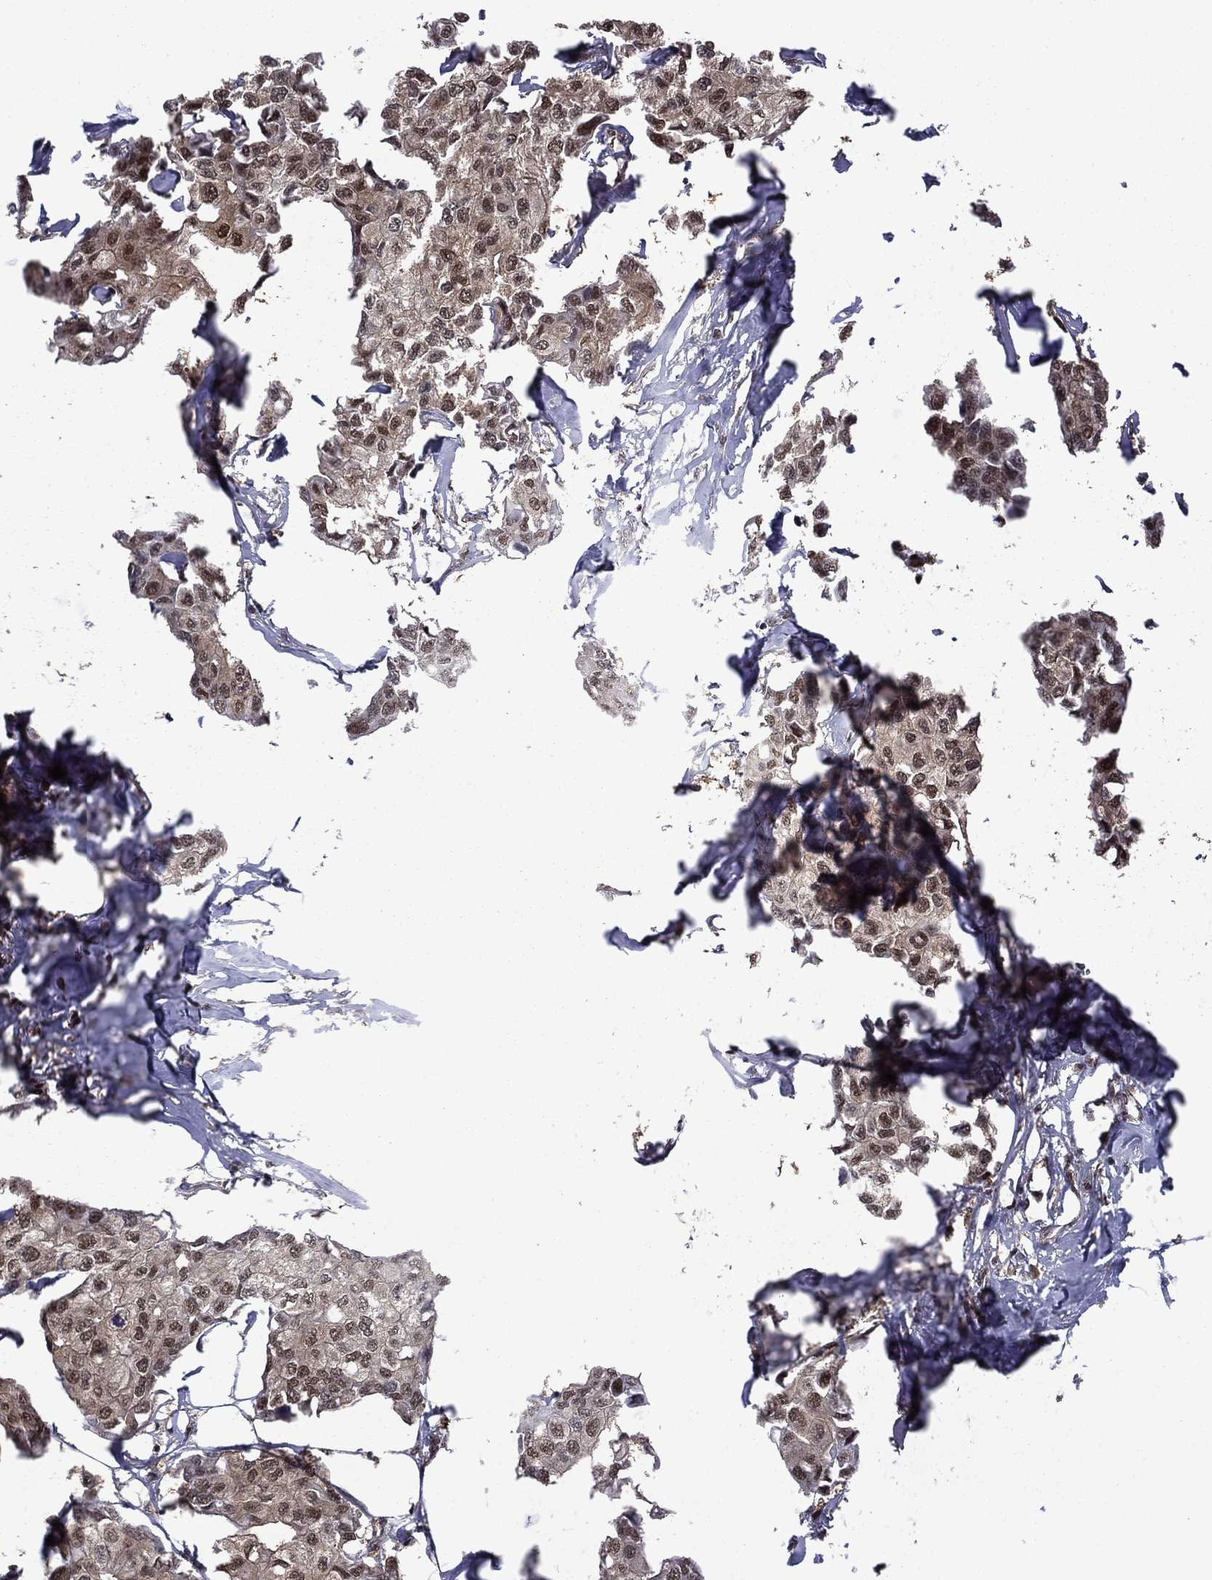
{"staining": {"intensity": "moderate", "quantity": "<25%", "location": "nuclear"}, "tissue": "breast cancer", "cell_type": "Tumor cells", "image_type": "cancer", "snomed": [{"axis": "morphology", "description": "Duct carcinoma"}, {"axis": "topography", "description": "Breast"}], "caption": "Tumor cells display low levels of moderate nuclear expression in approximately <25% of cells in breast cancer. Ihc stains the protein in brown and the nuclei are stained blue.", "gene": "PSMD2", "patient": {"sex": "female", "age": 80}}